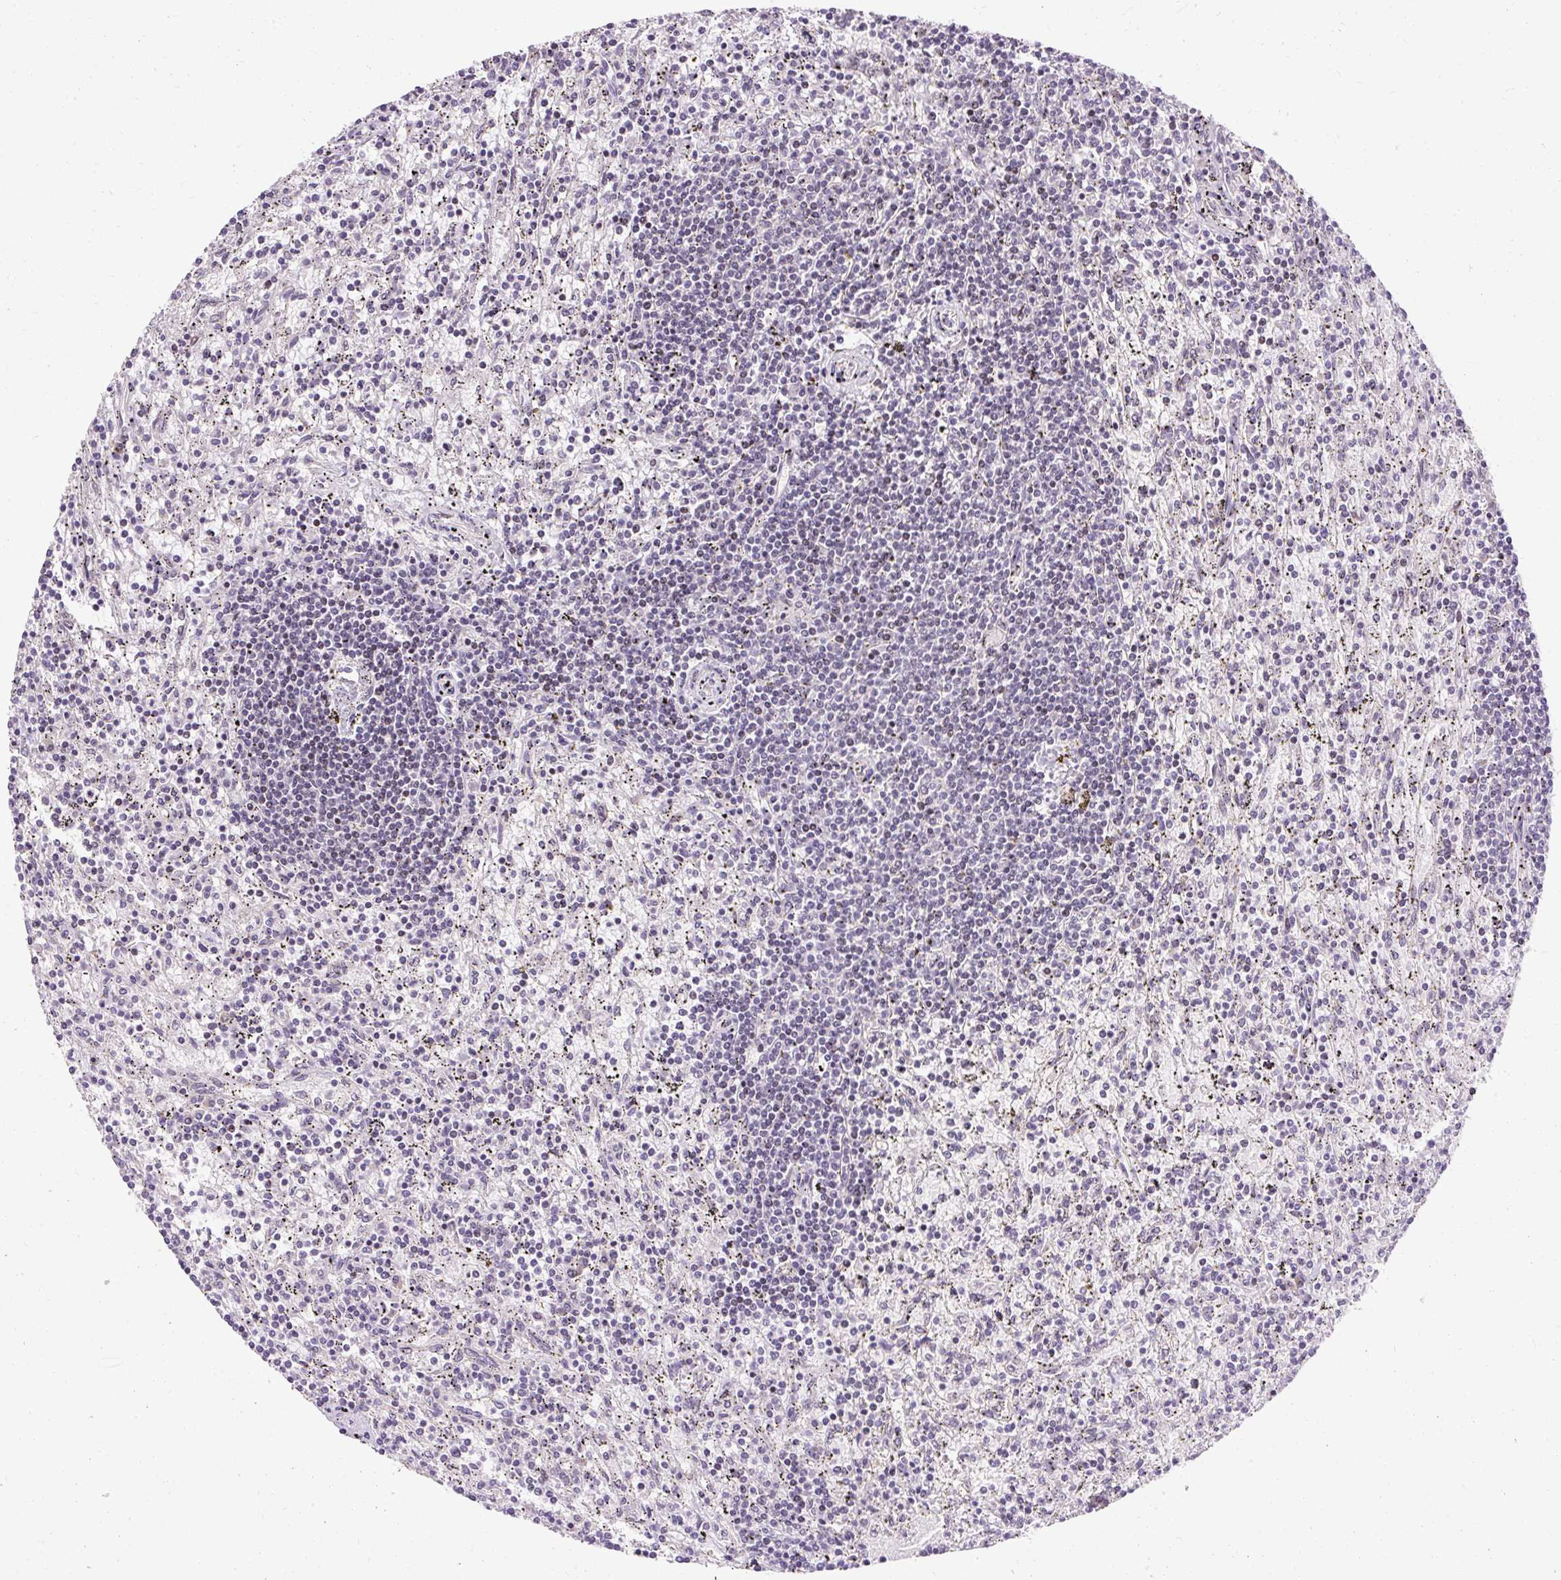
{"staining": {"intensity": "negative", "quantity": "none", "location": "none"}, "tissue": "lymphoma", "cell_type": "Tumor cells", "image_type": "cancer", "snomed": [{"axis": "morphology", "description": "Malignant lymphoma, non-Hodgkin's type, Low grade"}, {"axis": "topography", "description": "Spleen"}], "caption": "The micrograph reveals no staining of tumor cells in malignant lymphoma, non-Hodgkin's type (low-grade).", "gene": "ARHGEF18", "patient": {"sex": "male", "age": 76}}